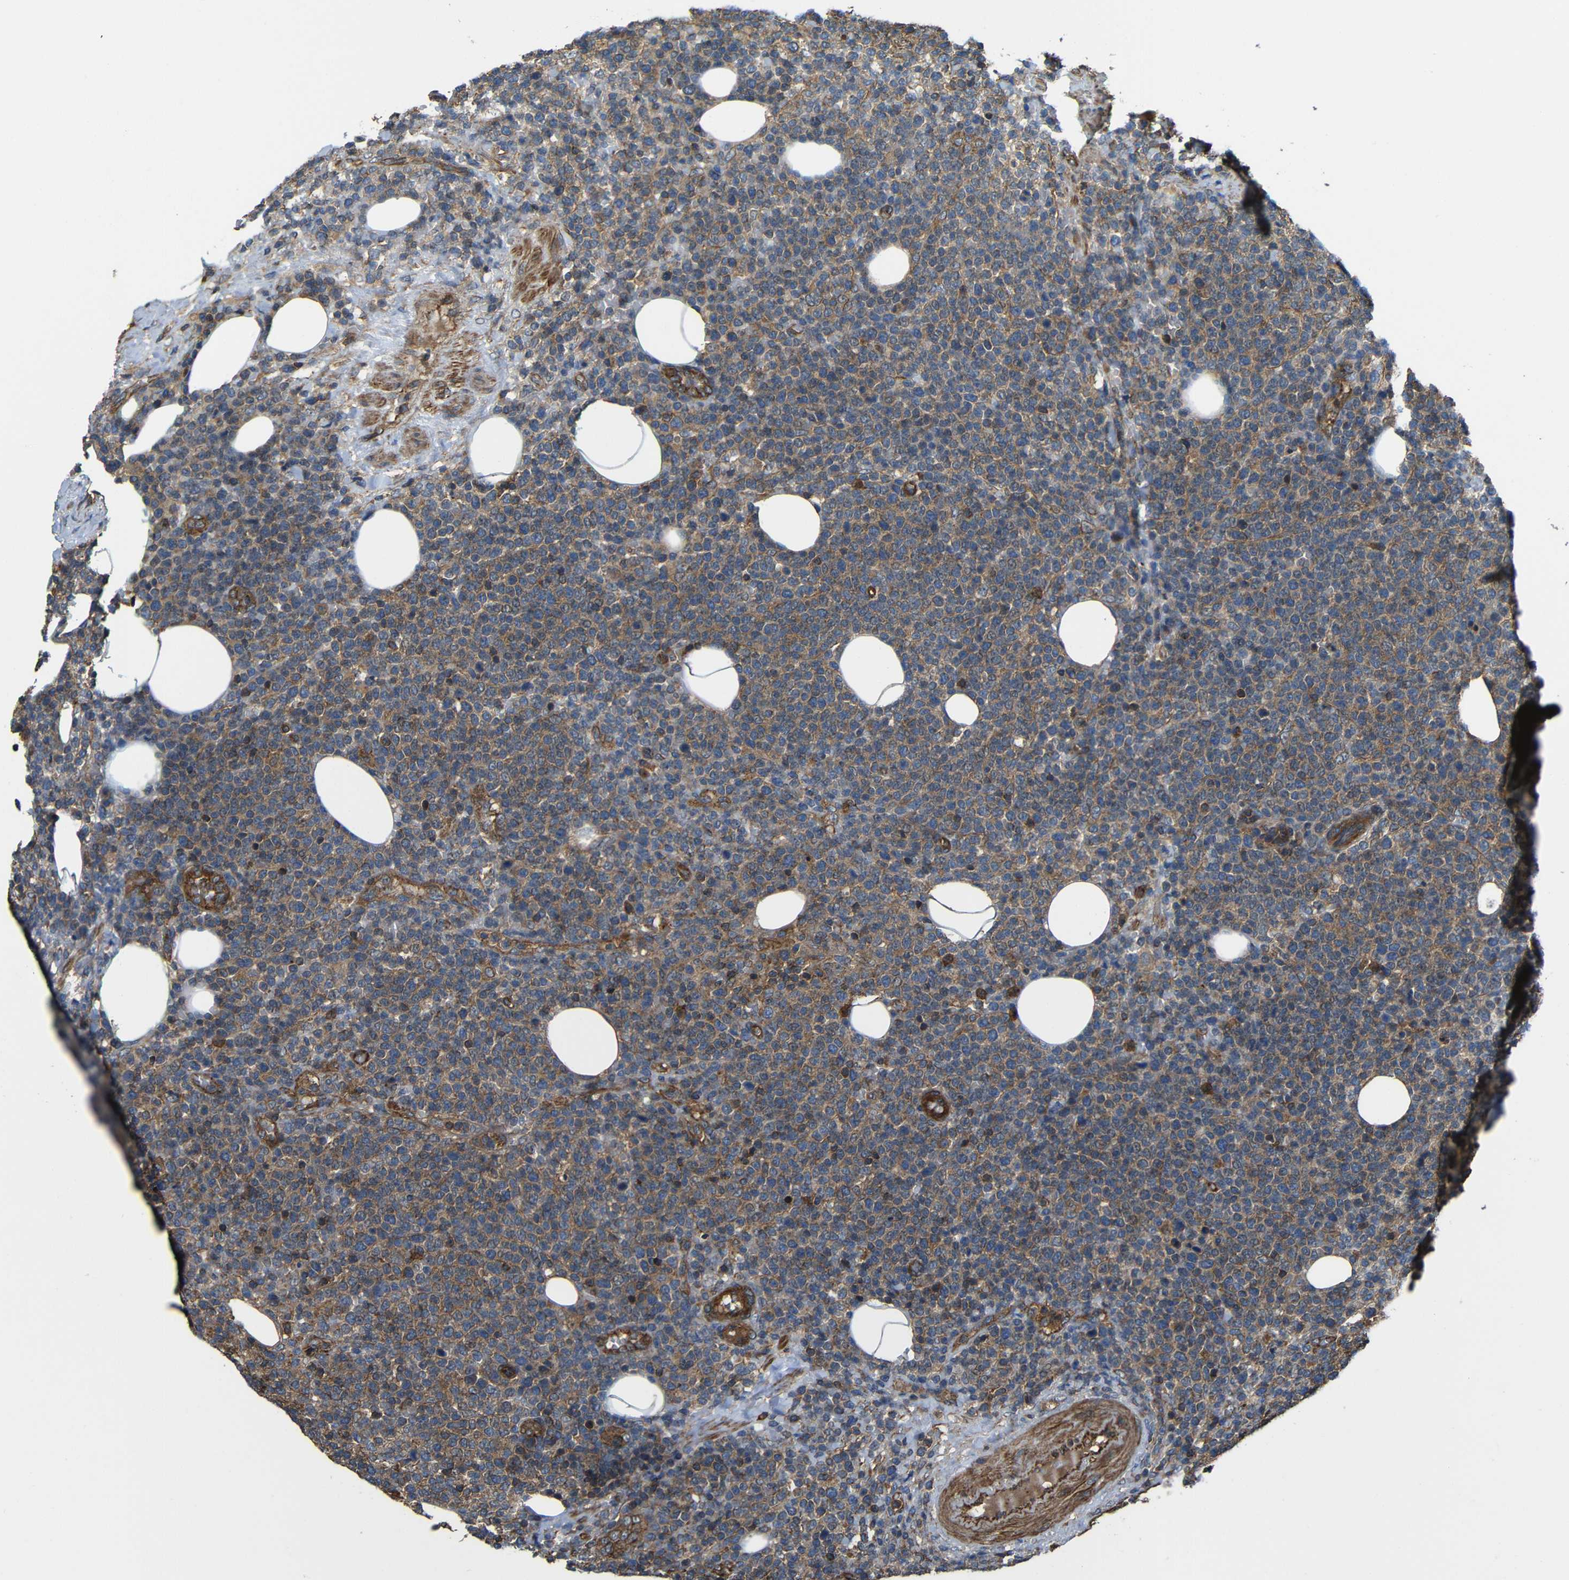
{"staining": {"intensity": "moderate", "quantity": "25%-75%", "location": "cytoplasmic/membranous"}, "tissue": "lymphoma", "cell_type": "Tumor cells", "image_type": "cancer", "snomed": [{"axis": "morphology", "description": "Malignant lymphoma, non-Hodgkin's type, High grade"}, {"axis": "topography", "description": "Lymph node"}], "caption": "Immunohistochemistry (IHC) micrograph of neoplastic tissue: lymphoma stained using immunohistochemistry displays medium levels of moderate protein expression localized specifically in the cytoplasmic/membranous of tumor cells, appearing as a cytoplasmic/membranous brown color.", "gene": "PTCH1", "patient": {"sex": "male", "age": 61}}